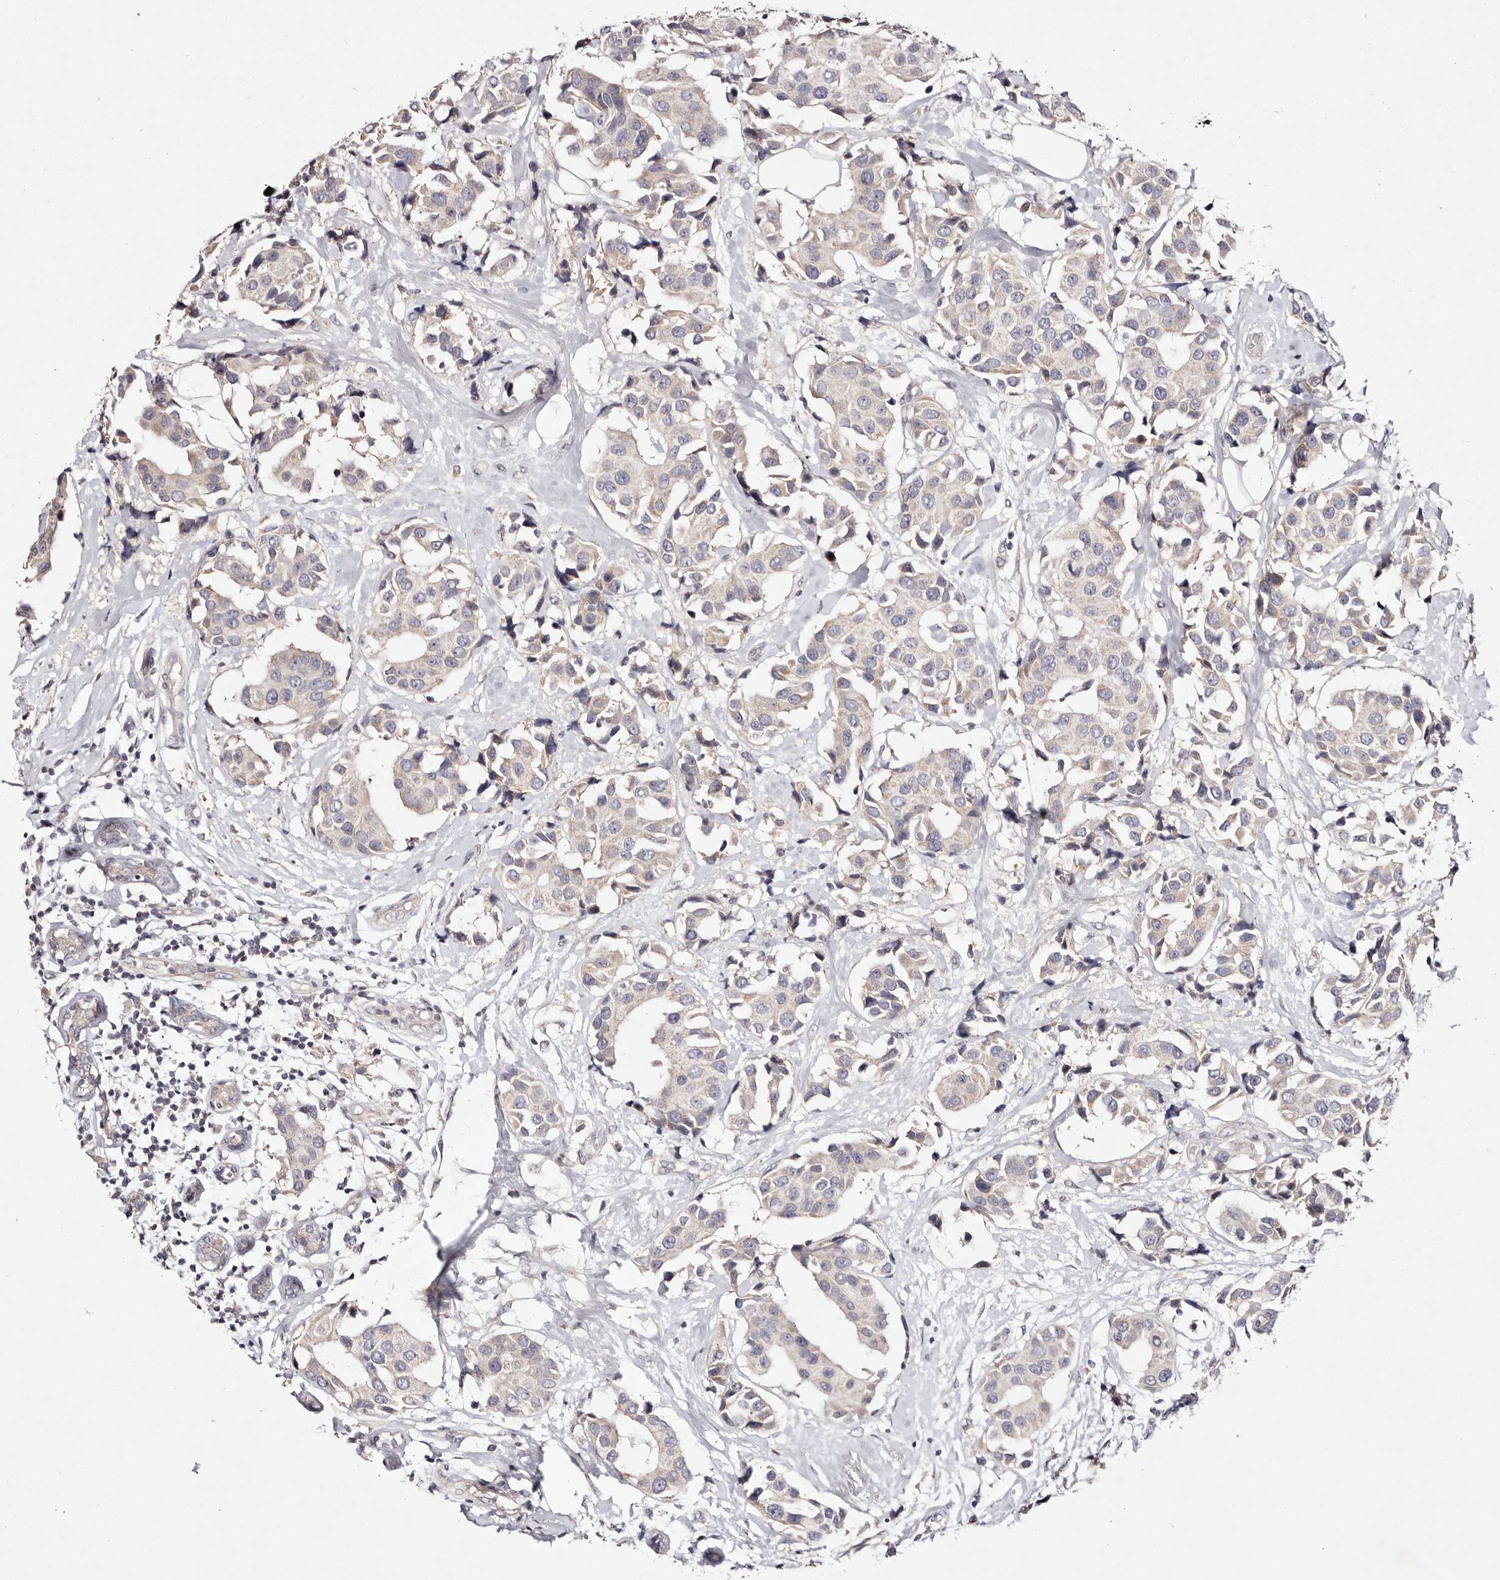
{"staining": {"intensity": "weak", "quantity": "<25%", "location": "cytoplasmic/membranous"}, "tissue": "breast cancer", "cell_type": "Tumor cells", "image_type": "cancer", "snomed": [{"axis": "morphology", "description": "Normal tissue, NOS"}, {"axis": "morphology", "description": "Duct carcinoma"}, {"axis": "topography", "description": "Breast"}], "caption": "Micrograph shows no significant protein expression in tumor cells of breast infiltrating ductal carcinoma.", "gene": "TSC2", "patient": {"sex": "female", "age": 39}}